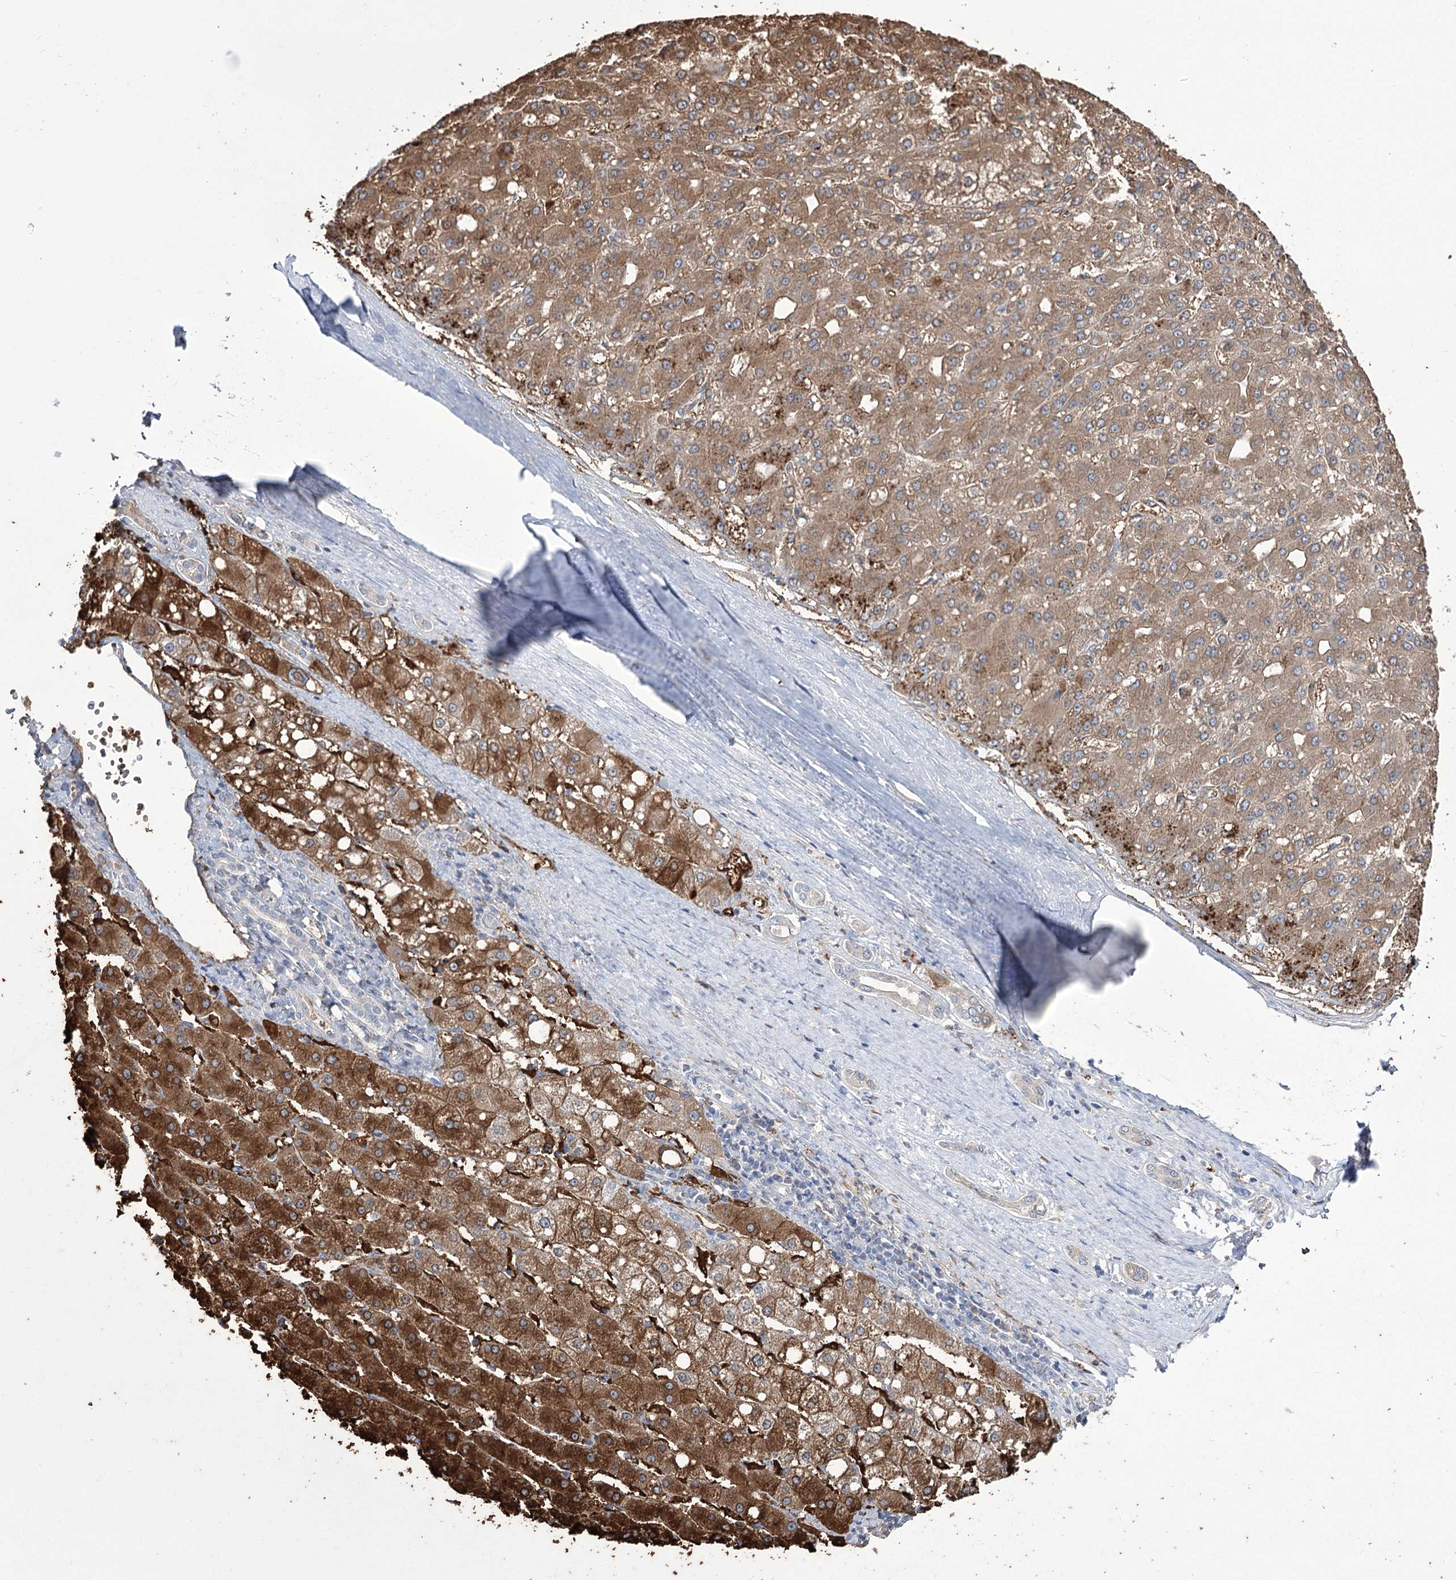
{"staining": {"intensity": "moderate", "quantity": ">75%", "location": "cytoplasmic/membranous"}, "tissue": "liver cancer", "cell_type": "Tumor cells", "image_type": "cancer", "snomed": [{"axis": "morphology", "description": "Carcinoma, Hepatocellular, NOS"}, {"axis": "topography", "description": "Liver"}], "caption": "IHC histopathology image of liver cancer (hepatocellular carcinoma) stained for a protein (brown), which displays medium levels of moderate cytoplasmic/membranous expression in approximately >75% of tumor cells.", "gene": "ZNF622", "patient": {"sex": "male", "age": 67}}